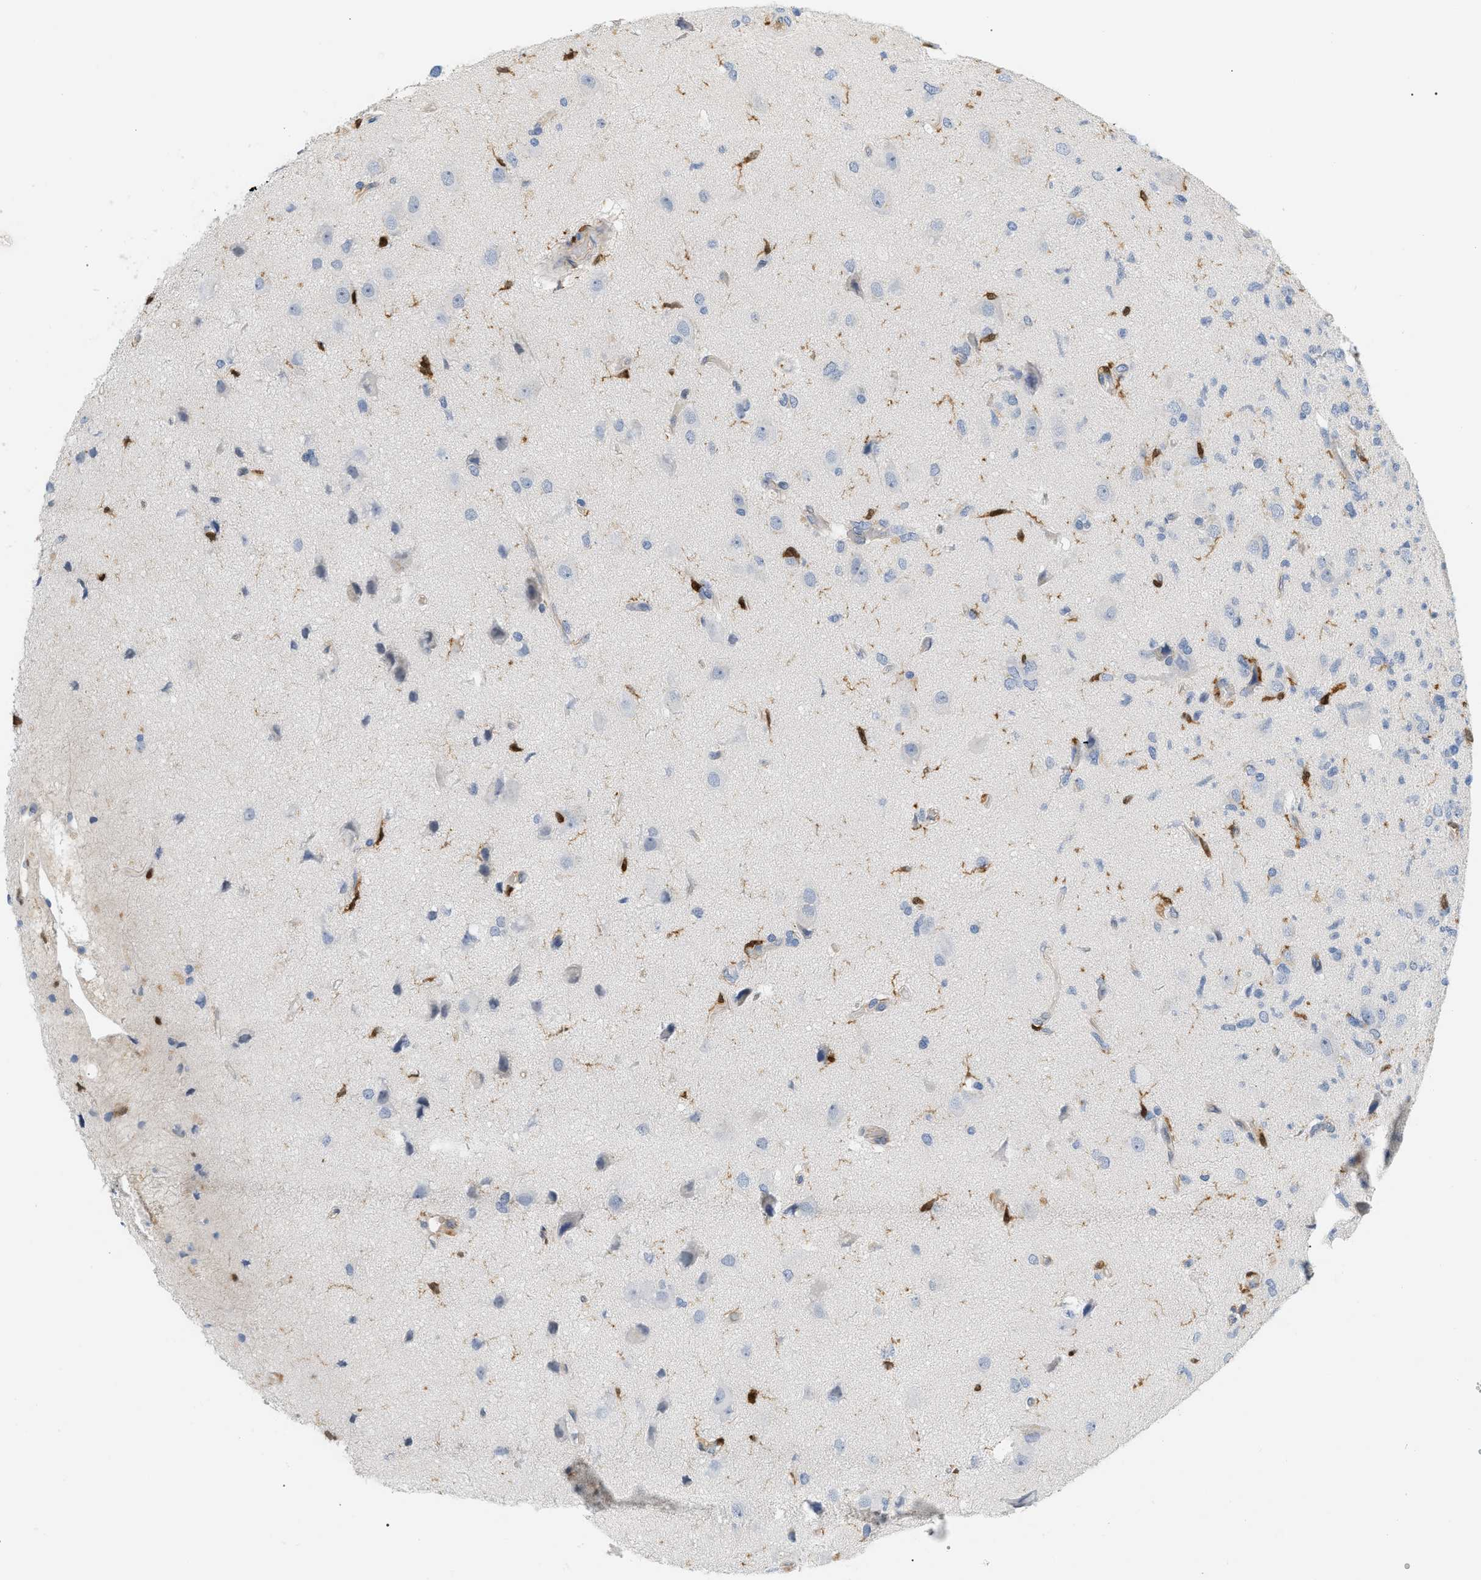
{"staining": {"intensity": "negative", "quantity": "none", "location": "none"}, "tissue": "glioma", "cell_type": "Tumor cells", "image_type": "cancer", "snomed": [{"axis": "morphology", "description": "Glioma, malignant, High grade"}, {"axis": "topography", "description": "Brain"}], "caption": "High magnification brightfield microscopy of malignant glioma (high-grade) stained with DAB (3,3'-diaminobenzidine) (brown) and counterstained with hematoxylin (blue): tumor cells show no significant expression.", "gene": "PYCARD", "patient": {"sex": "female", "age": 59}}